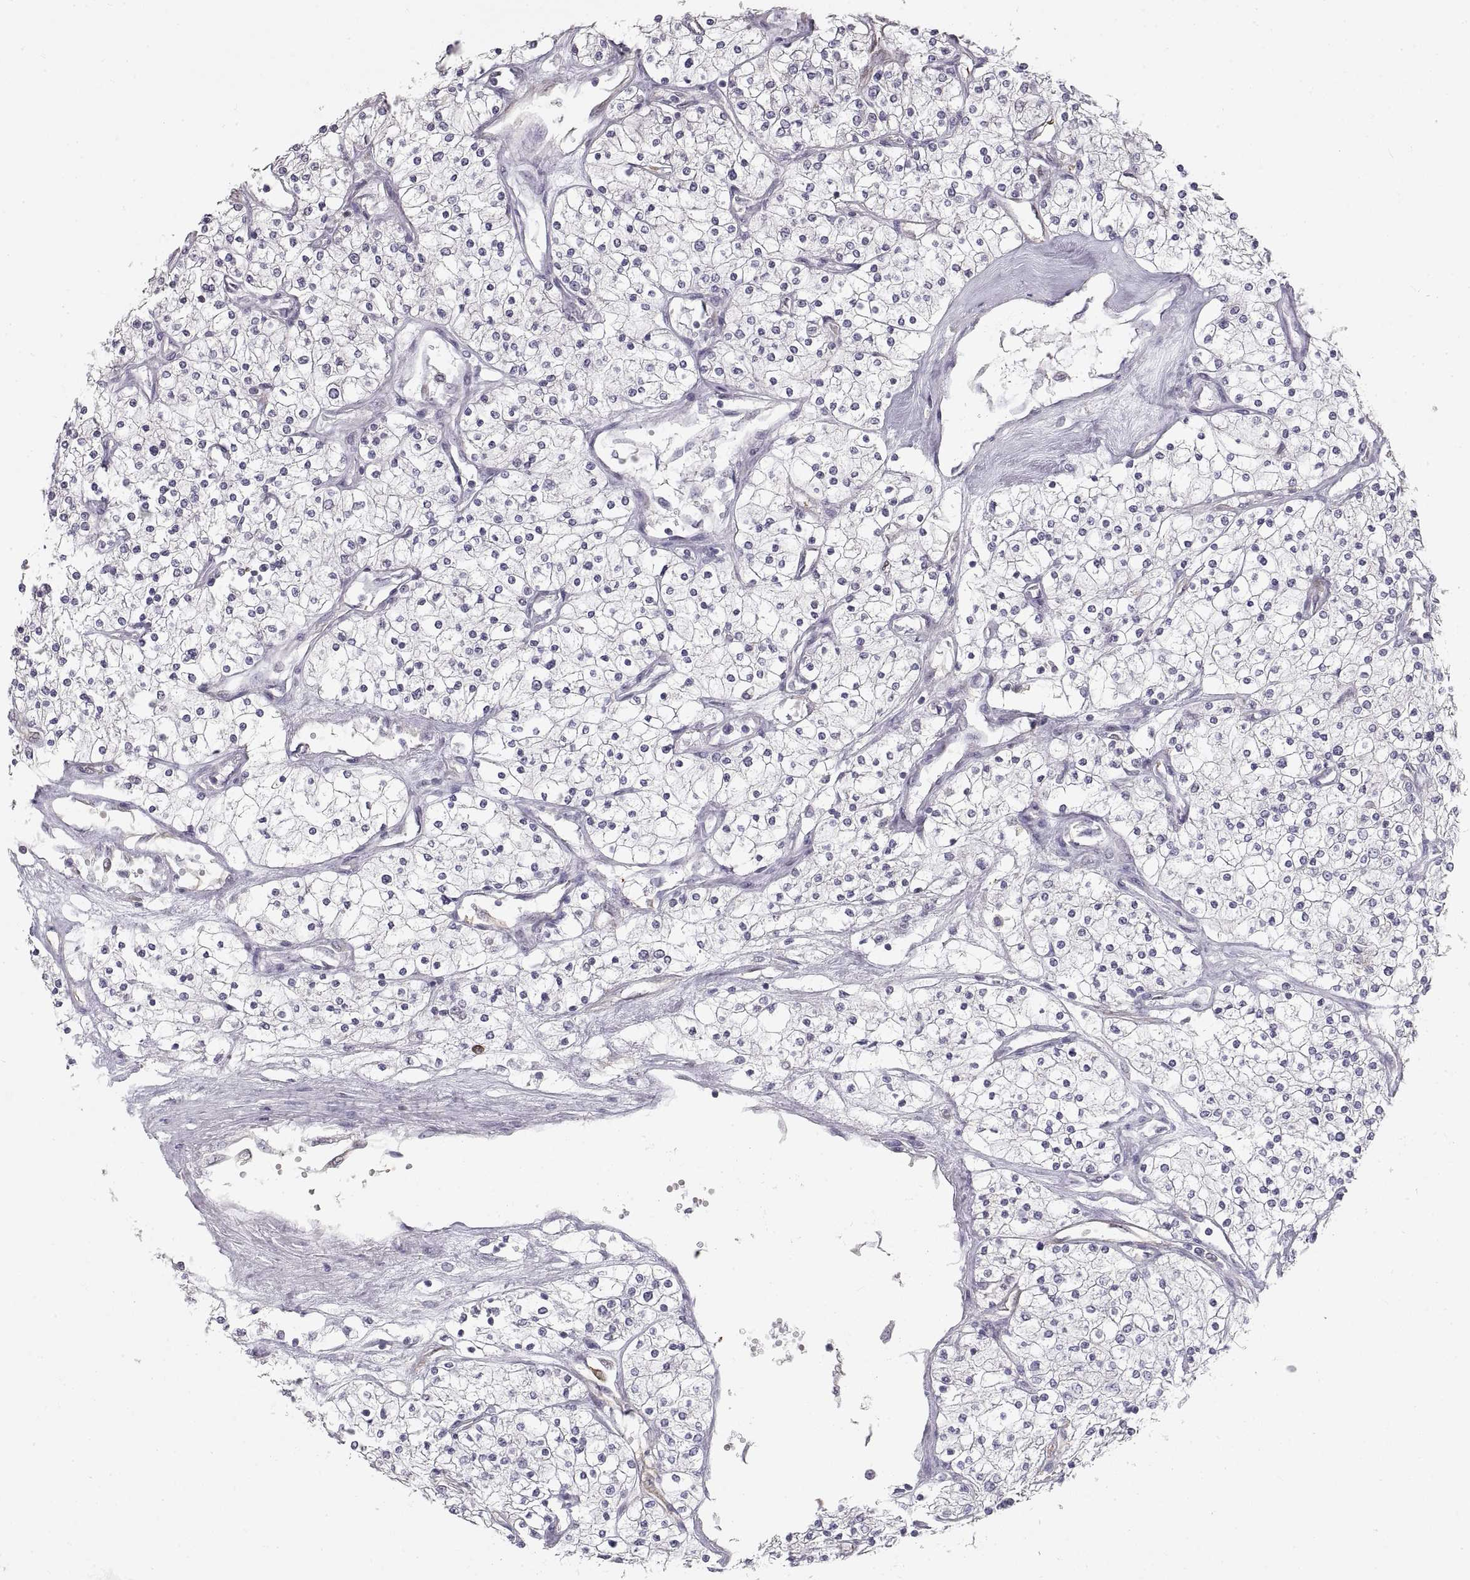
{"staining": {"intensity": "negative", "quantity": "none", "location": "none"}, "tissue": "renal cancer", "cell_type": "Tumor cells", "image_type": "cancer", "snomed": [{"axis": "morphology", "description": "Adenocarcinoma, NOS"}, {"axis": "topography", "description": "Kidney"}], "caption": "Immunohistochemistry of human renal adenocarcinoma exhibits no positivity in tumor cells. (Stains: DAB immunohistochemistry (IHC) with hematoxylin counter stain, Microscopy: brightfield microscopy at high magnification).", "gene": "HSP90AB1", "patient": {"sex": "male", "age": 80}}